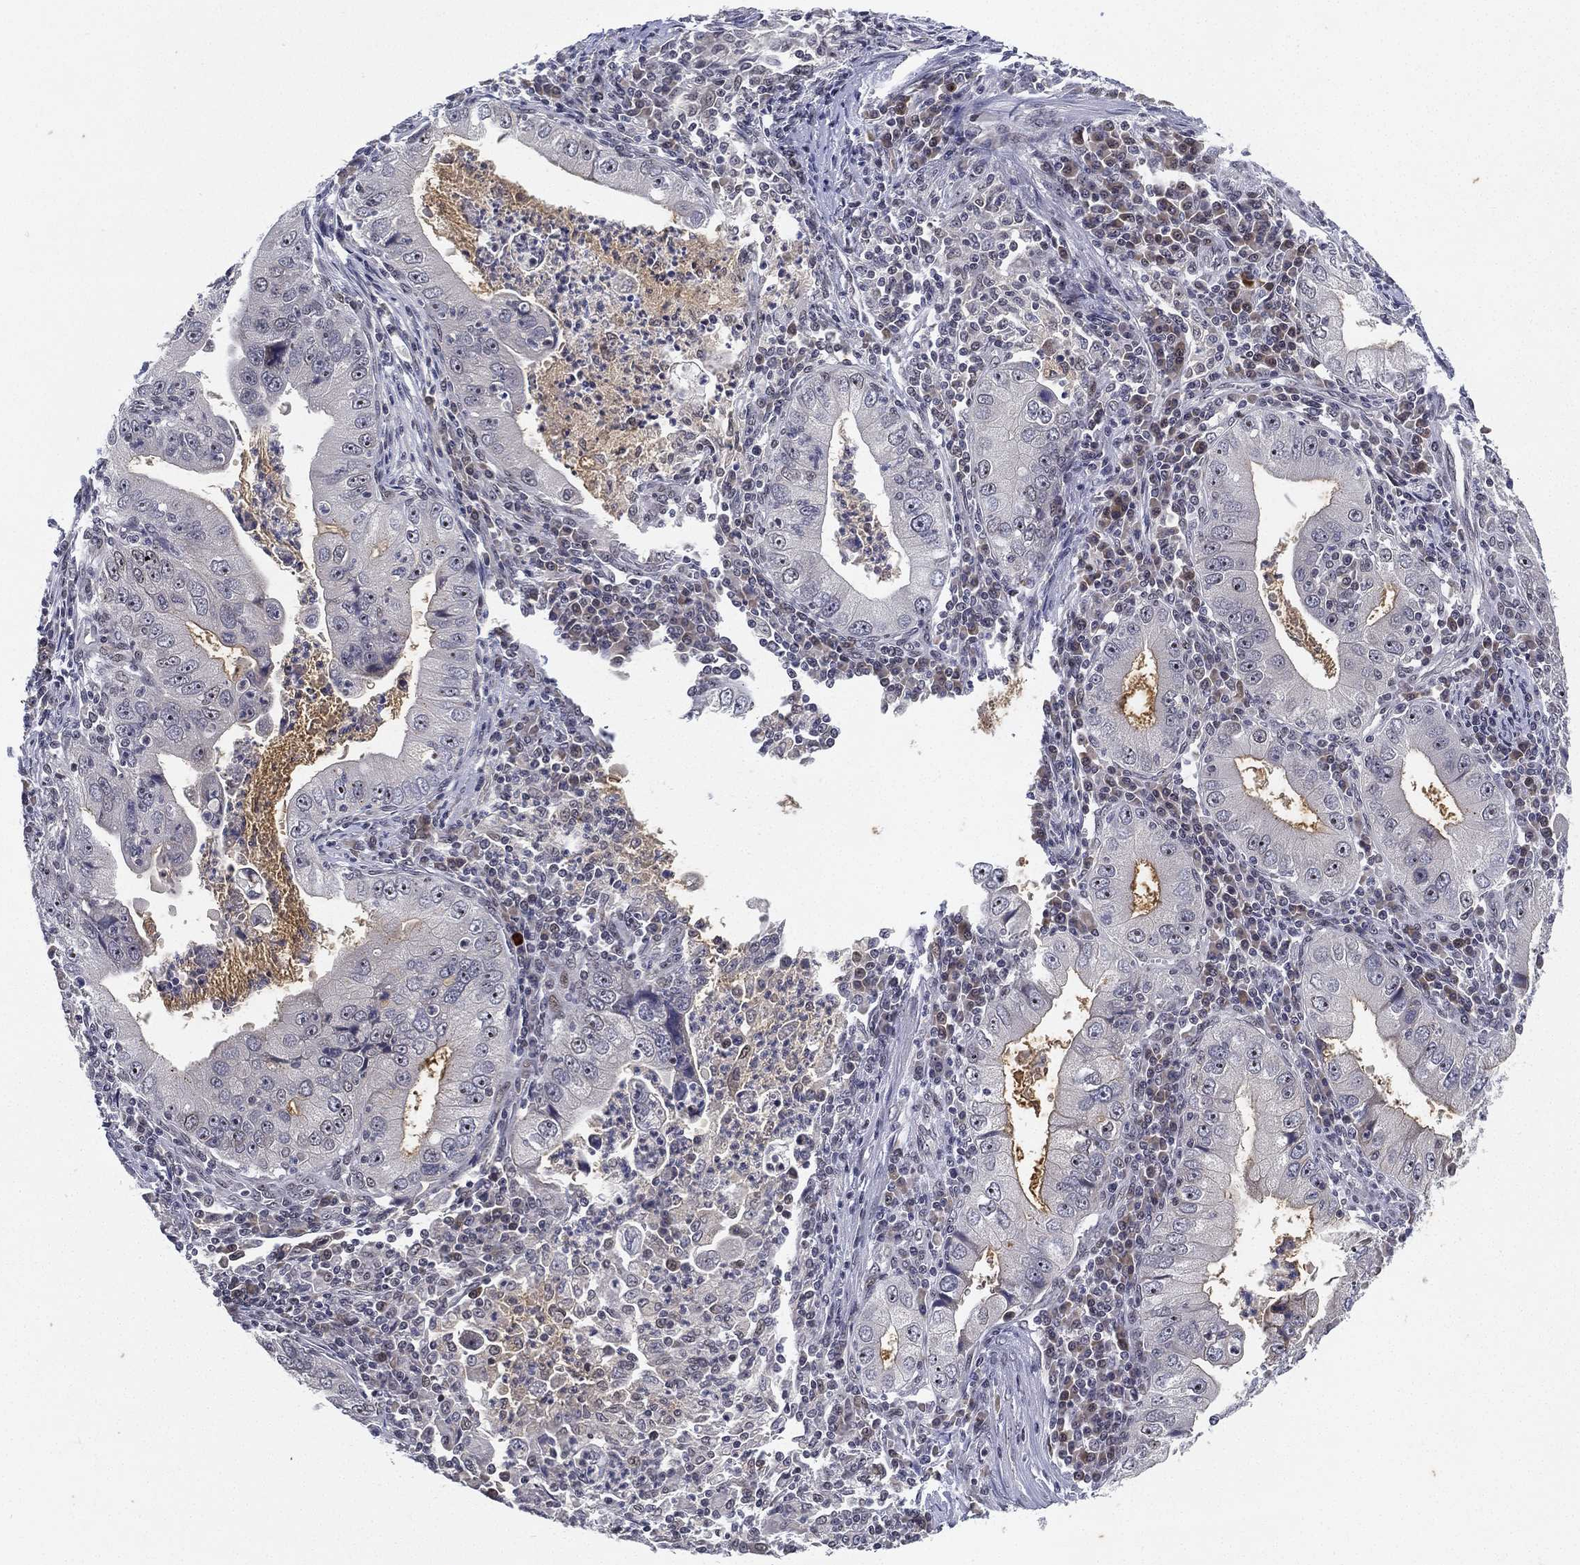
{"staining": {"intensity": "moderate", "quantity": "<25%", "location": "cytoplasmic/membranous"}, "tissue": "stomach cancer", "cell_type": "Tumor cells", "image_type": "cancer", "snomed": [{"axis": "morphology", "description": "Adenocarcinoma, NOS"}, {"axis": "topography", "description": "Stomach"}], "caption": "Tumor cells reveal low levels of moderate cytoplasmic/membranous positivity in approximately <25% of cells in human stomach cancer (adenocarcinoma).", "gene": "MS4A8", "patient": {"sex": "male", "age": 76}}